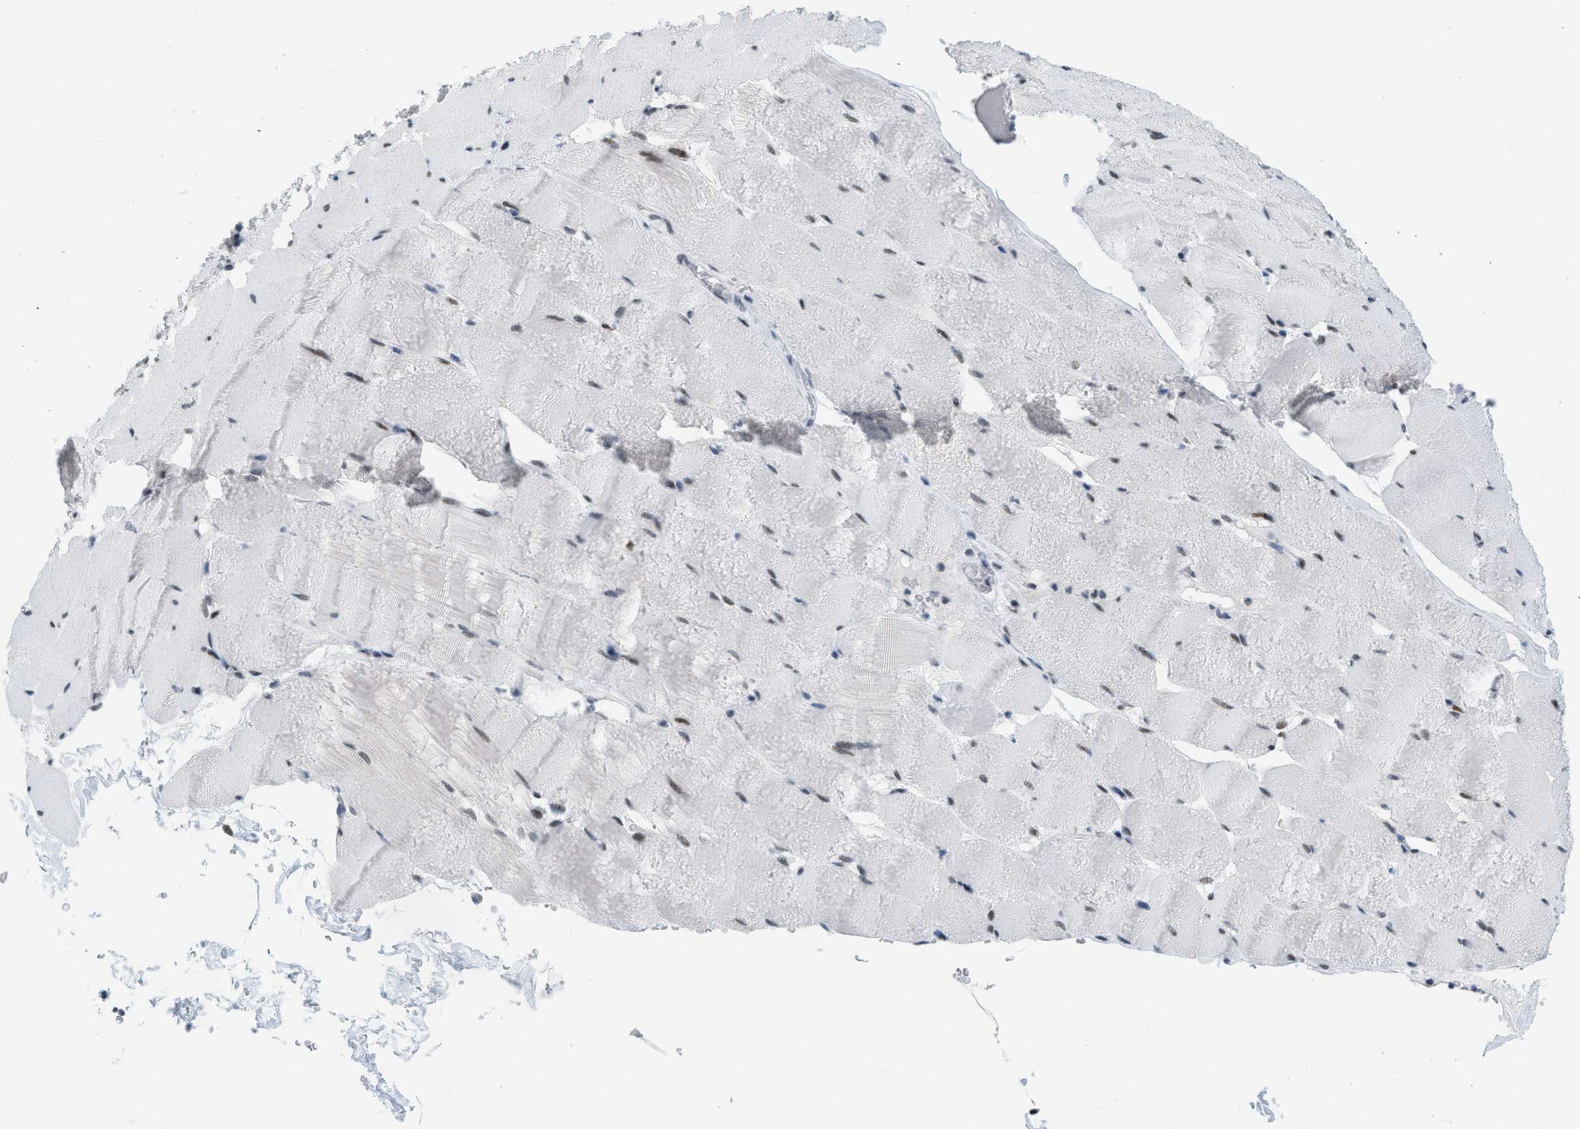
{"staining": {"intensity": "moderate", "quantity": "25%-75%", "location": "nuclear"}, "tissue": "skeletal muscle", "cell_type": "Myocytes", "image_type": "normal", "snomed": [{"axis": "morphology", "description": "Normal tissue, NOS"}, {"axis": "topography", "description": "Skeletal muscle"}], "caption": "Immunohistochemical staining of unremarkable human skeletal muscle reveals moderate nuclear protein staining in about 25%-75% of myocytes.", "gene": "PBX1", "patient": {"sex": "male", "age": 62}}